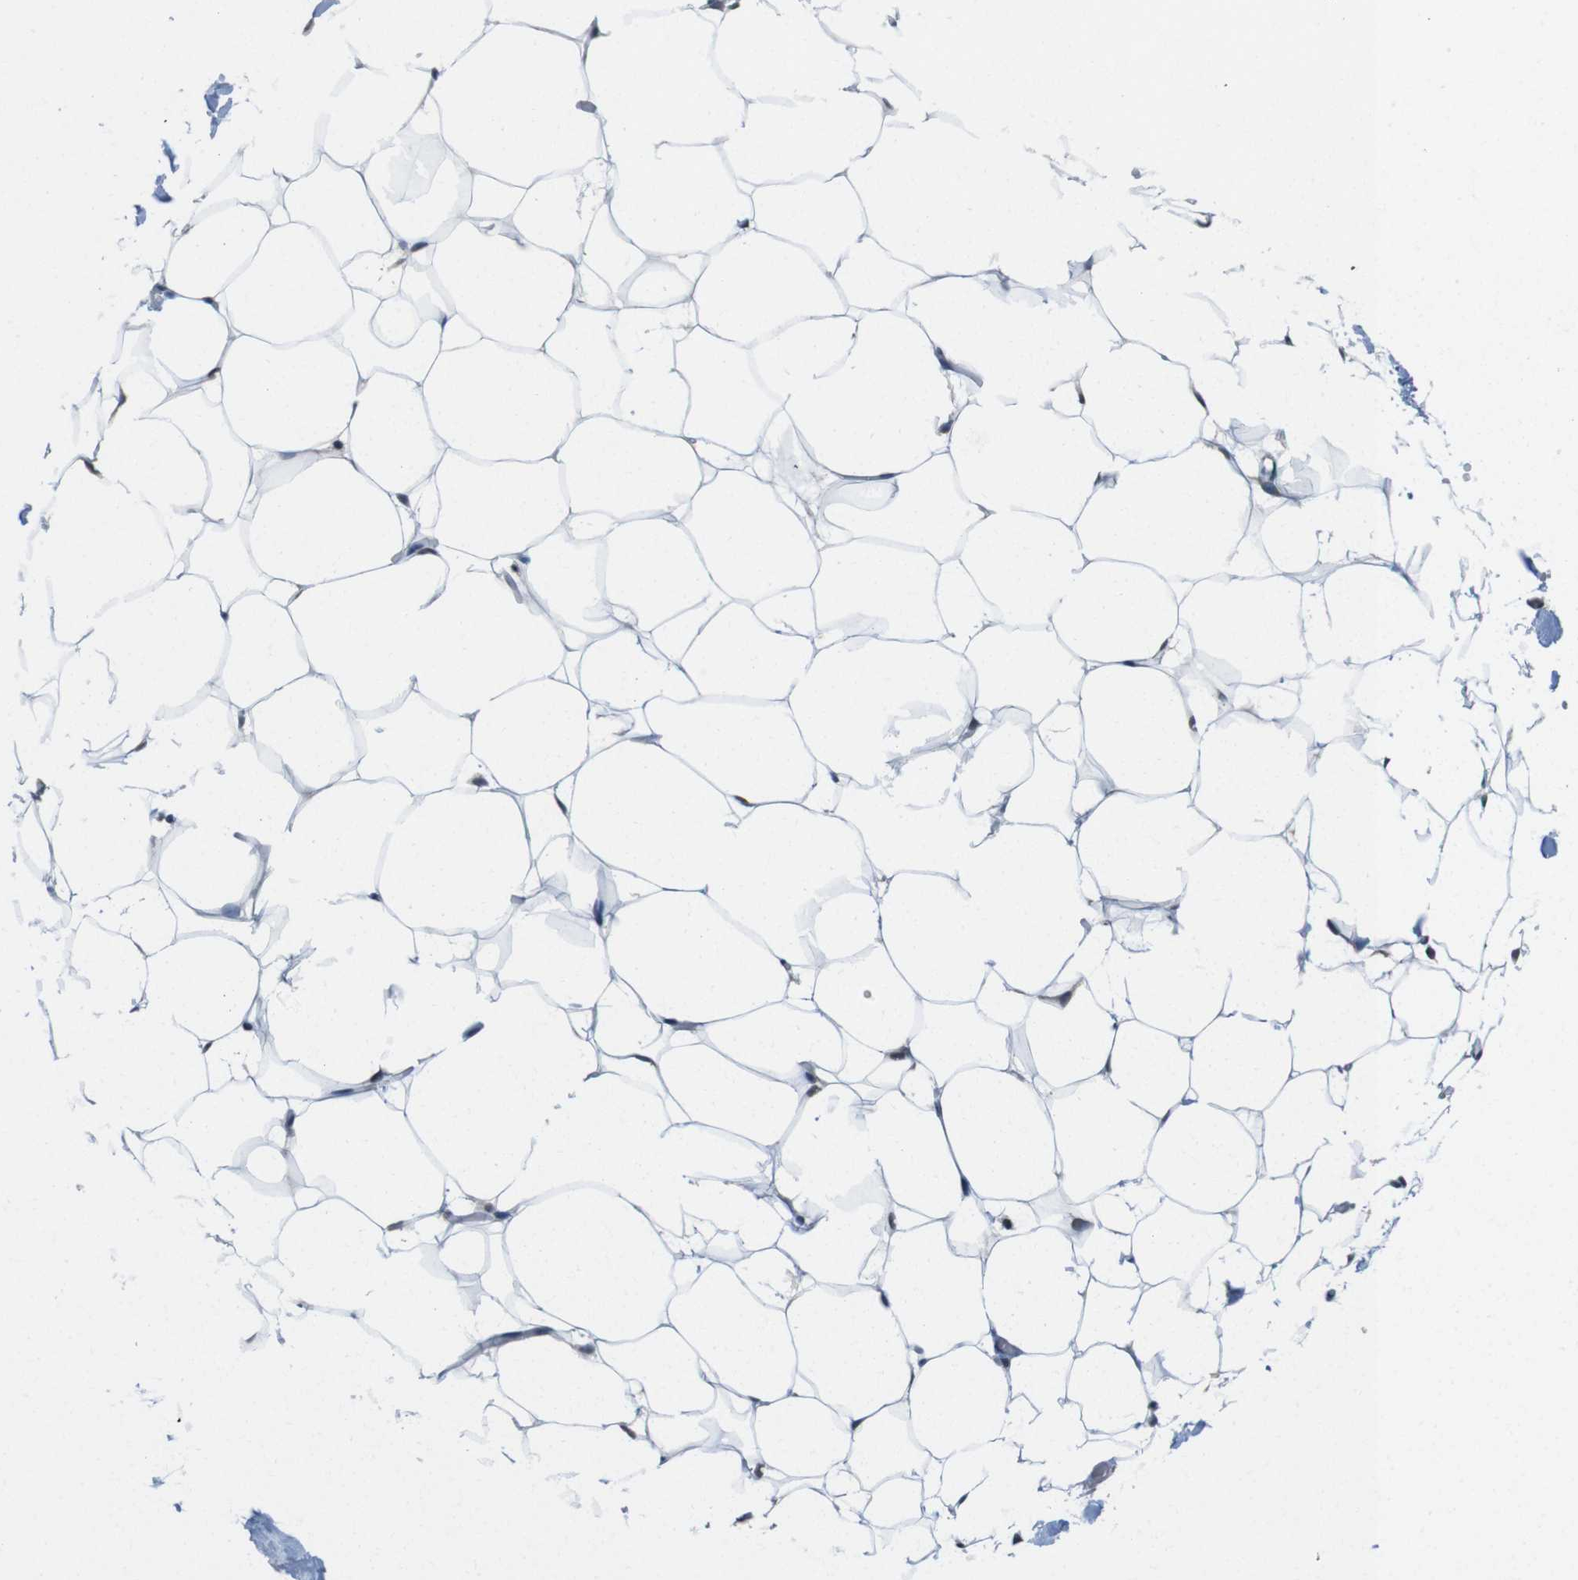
{"staining": {"intensity": "moderate", "quantity": ">75%", "location": "nuclear"}, "tissue": "adipose tissue", "cell_type": "Adipocytes", "image_type": "normal", "snomed": [{"axis": "morphology", "description": "Normal tissue, NOS"}, {"axis": "topography", "description": "Breast"}, {"axis": "topography", "description": "Adipose tissue"}], "caption": "Adipocytes demonstrate moderate nuclear staining in about >75% of cells in unremarkable adipose tissue.", "gene": "PNMA8A", "patient": {"sex": "female", "age": 25}}